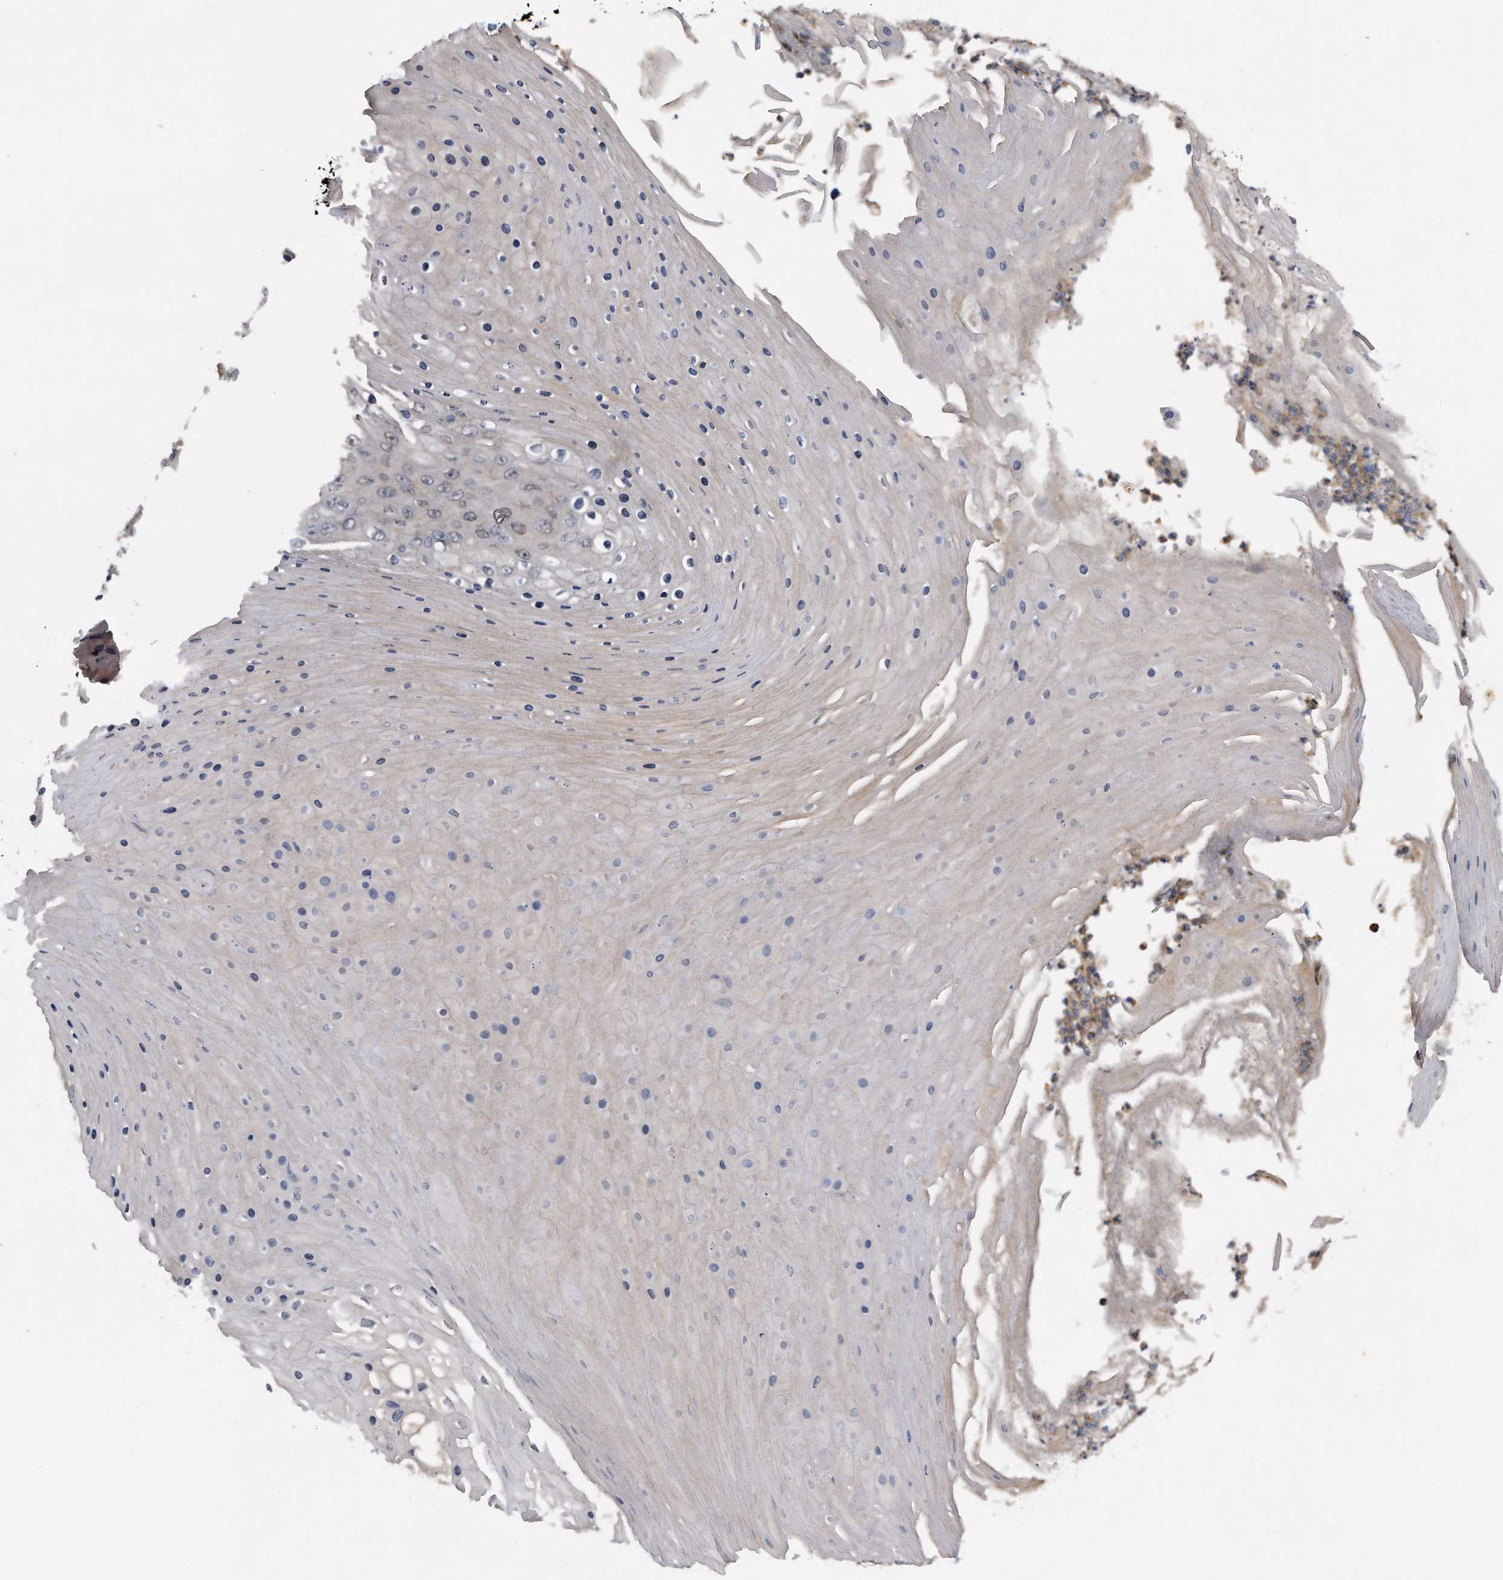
{"staining": {"intensity": "weak", "quantity": "<25%", "location": "cytoplasmic/membranous"}, "tissue": "skin cancer", "cell_type": "Tumor cells", "image_type": "cancer", "snomed": [{"axis": "morphology", "description": "Squamous cell carcinoma, NOS"}, {"axis": "topography", "description": "Skin"}], "caption": "Tumor cells are negative for protein expression in human squamous cell carcinoma (skin). (DAB (3,3'-diaminobenzidine) immunohistochemistry (IHC), high magnification).", "gene": "ALPK2", "patient": {"sex": "female", "age": 88}}